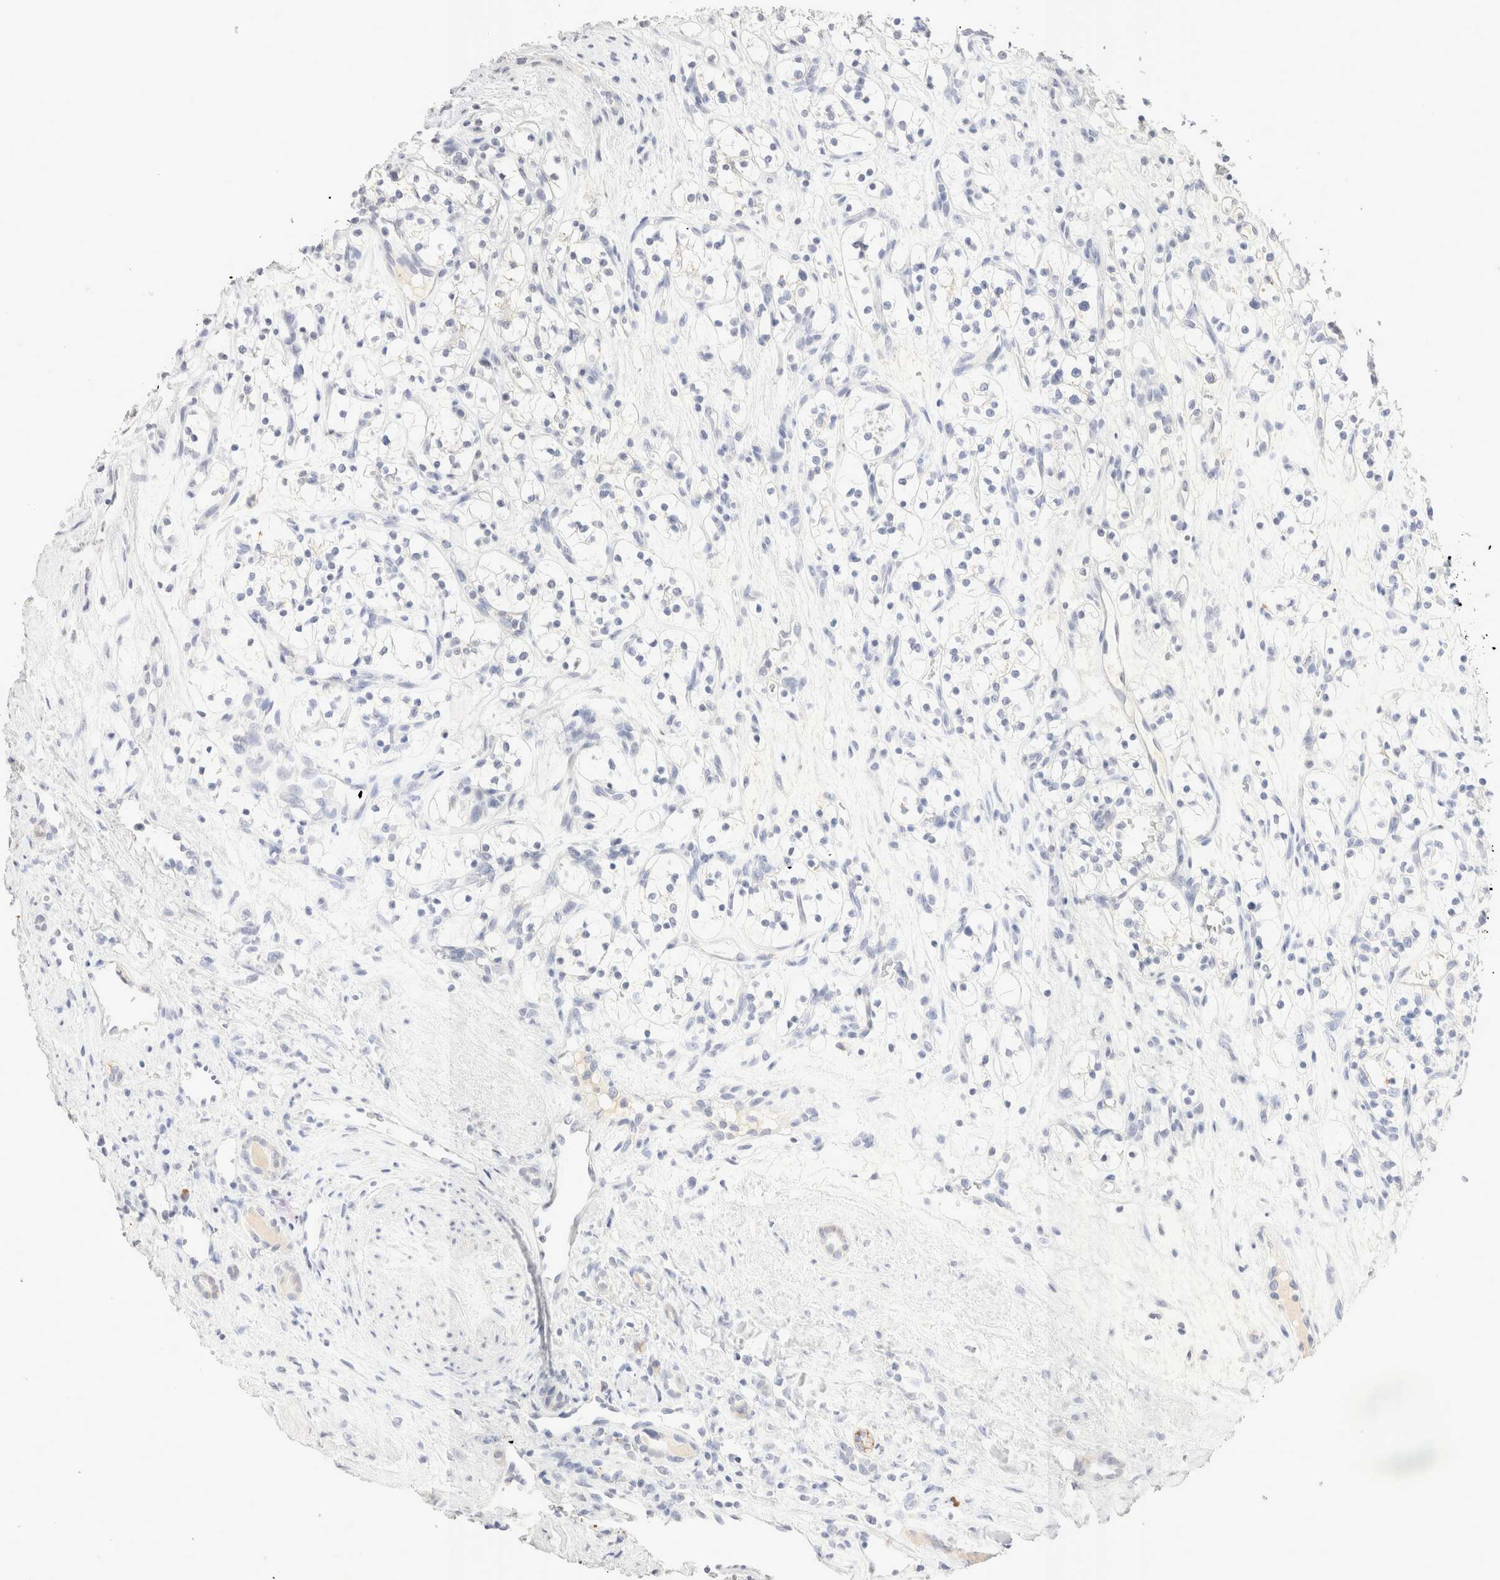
{"staining": {"intensity": "negative", "quantity": "none", "location": "none"}, "tissue": "renal cancer", "cell_type": "Tumor cells", "image_type": "cancer", "snomed": [{"axis": "morphology", "description": "Adenocarcinoma, NOS"}, {"axis": "topography", "description": "Kidney"}], "caption": "There is no significant staining in tumor cells of renal adenocarcinoma.", "gene": "EPCAM", "patient": {"sex": "female", "age": 57}}